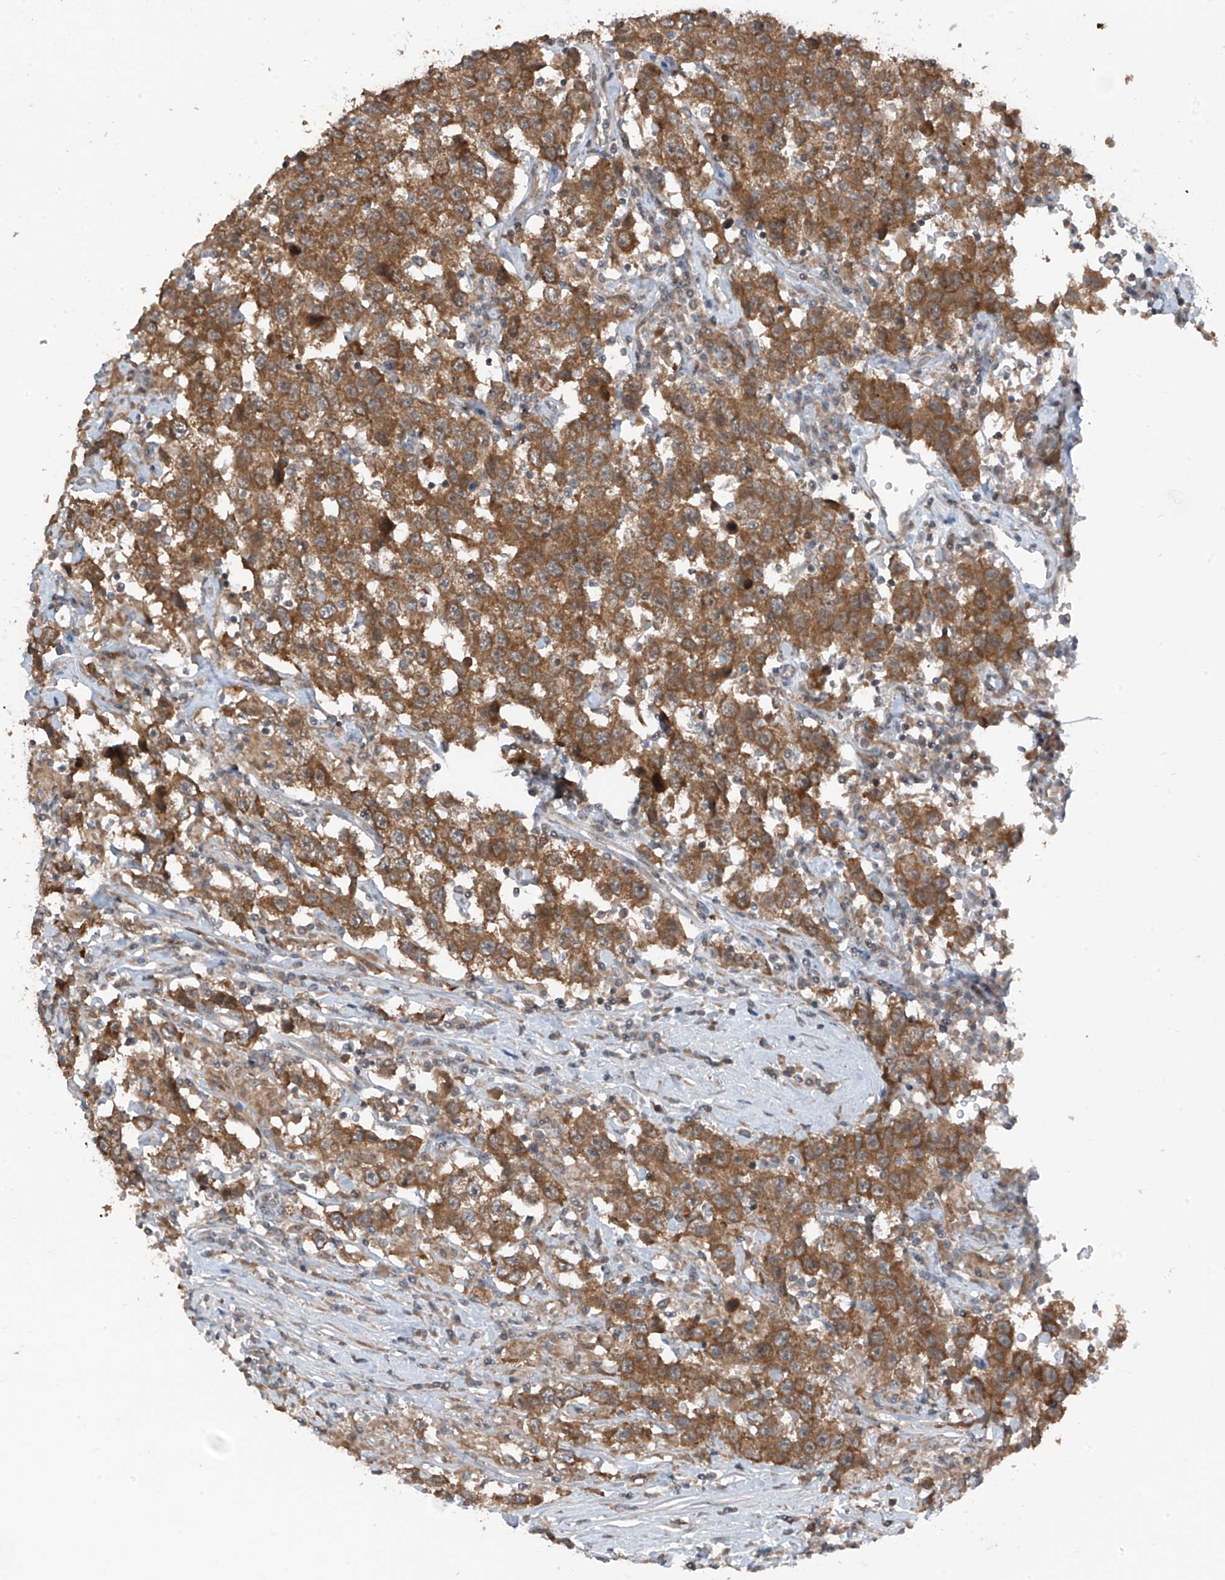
{"staining": {"intensity": "moderate", "quantity": ">75%", "location": "cytoplasmic/membranous"}, "tissue": "testis cancer", "cell_type": "Tumor cells", "image_type": "cancer", "snomed": [{"axis": "morphology", "description": "Seminoma, NOS"}, {"axis": "topography", "description": "Testis"}], "caption": "The immunohistochemical stain highlights moderate cytoplasmic/membranous expression in tumor cells of testis seminoma tissue. (DAB IHC, brown staining for protein, blue staining for nuclei).", "gene": "TXNDC9", "patient": {"sex": "male", "age": 41}}